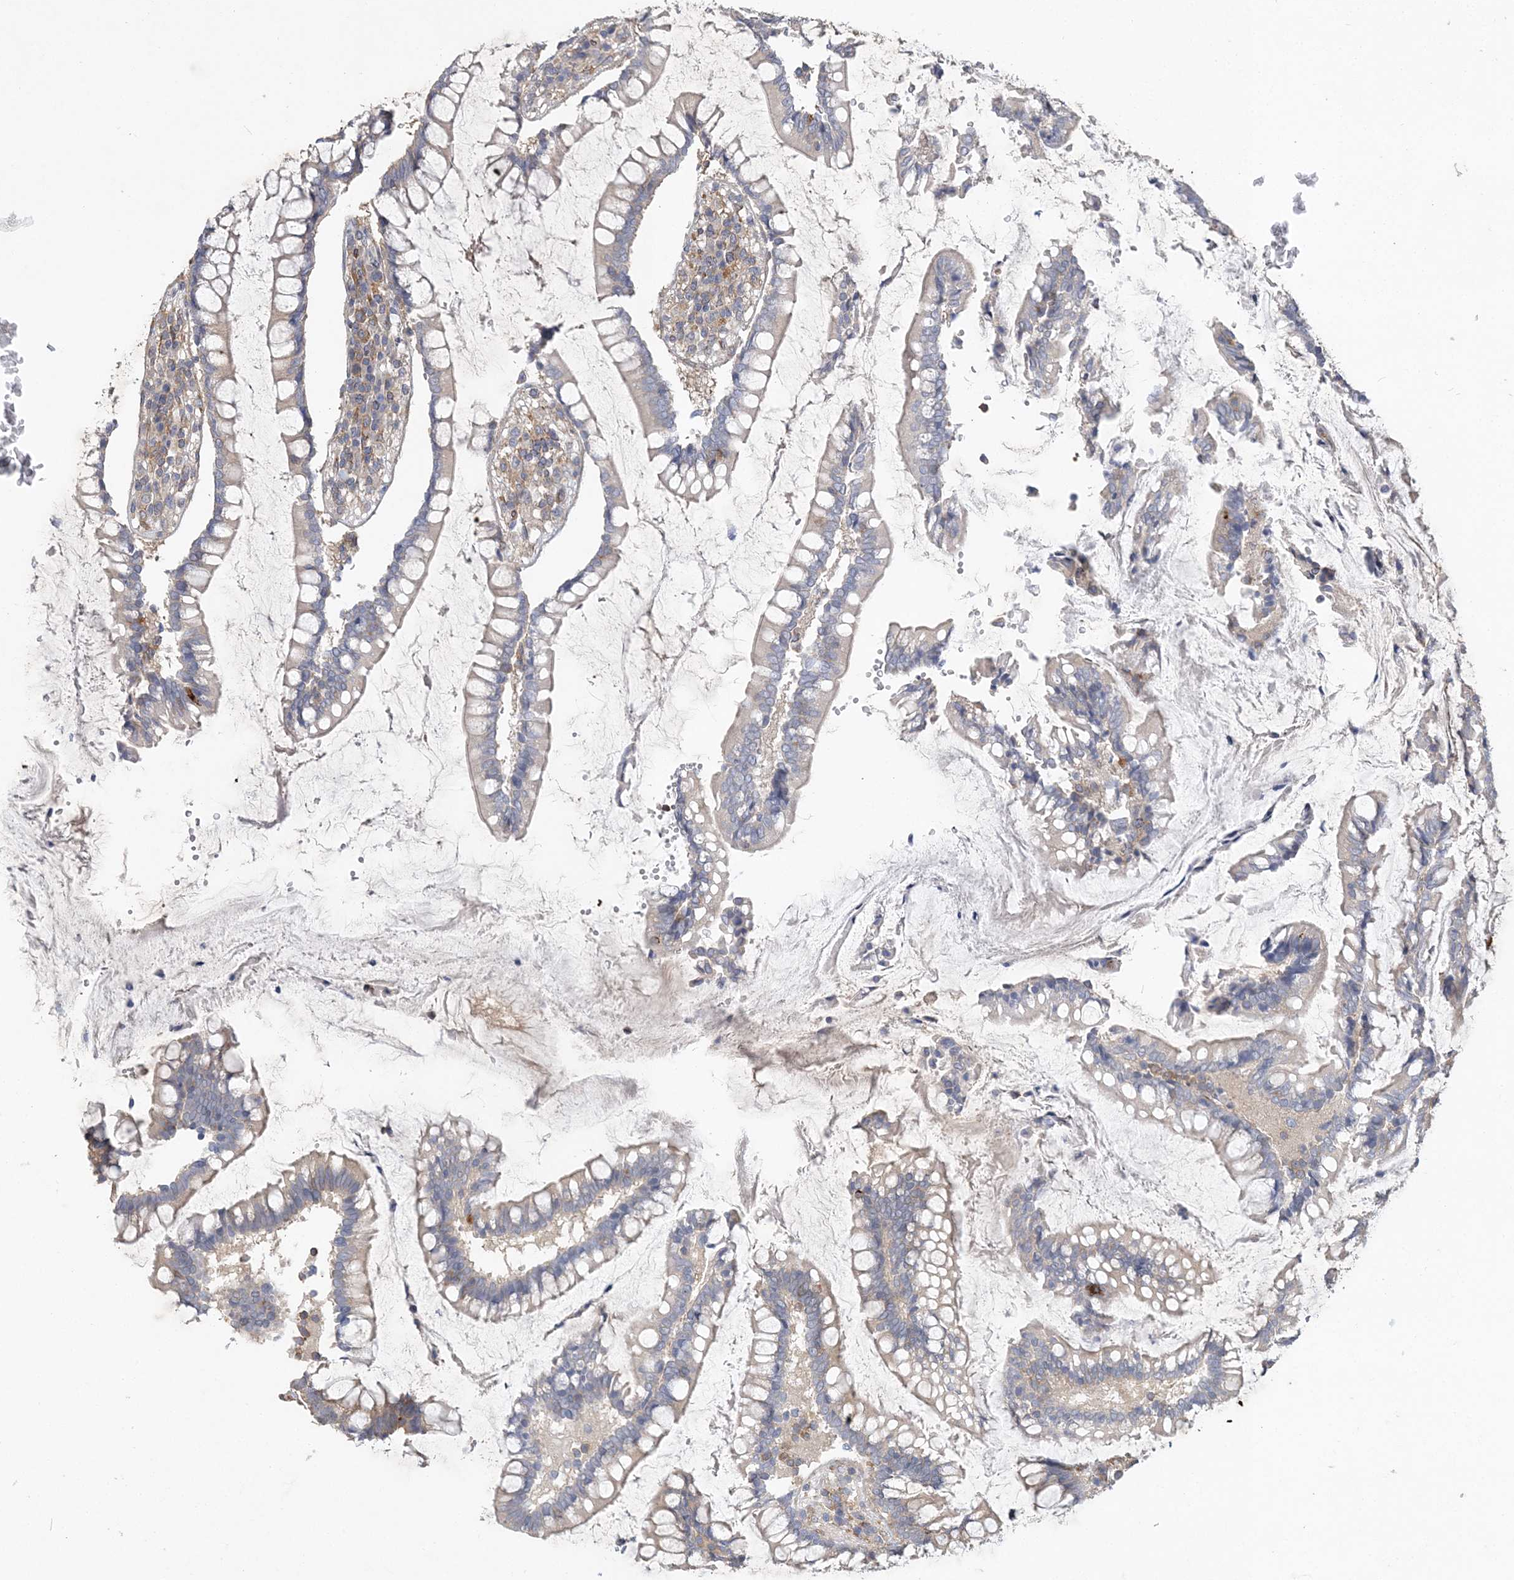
{"staining": {"intensity": "moderate", "quantity": ">75%", "location": "cytoplasmic/membranous"}, "tissue": "colon", "cell_type": "Endothelial cells", "image_type": "normal", "snomed": [{"axis": "morphology", "description": "Normal tissue, NOS"}, {"axis": "topography", "description": "Colon"}], "caption": "The photomicrograph shows staining of normal colon, revealing moderate cytoplasmic/membranous protein positivity (brown color) within endothelial cells. (brown staining indicates protein expression, while blue staining denotes nuclei).", "gene": "MAP4K5", "patient": {"sex": "female", "age": 79}}